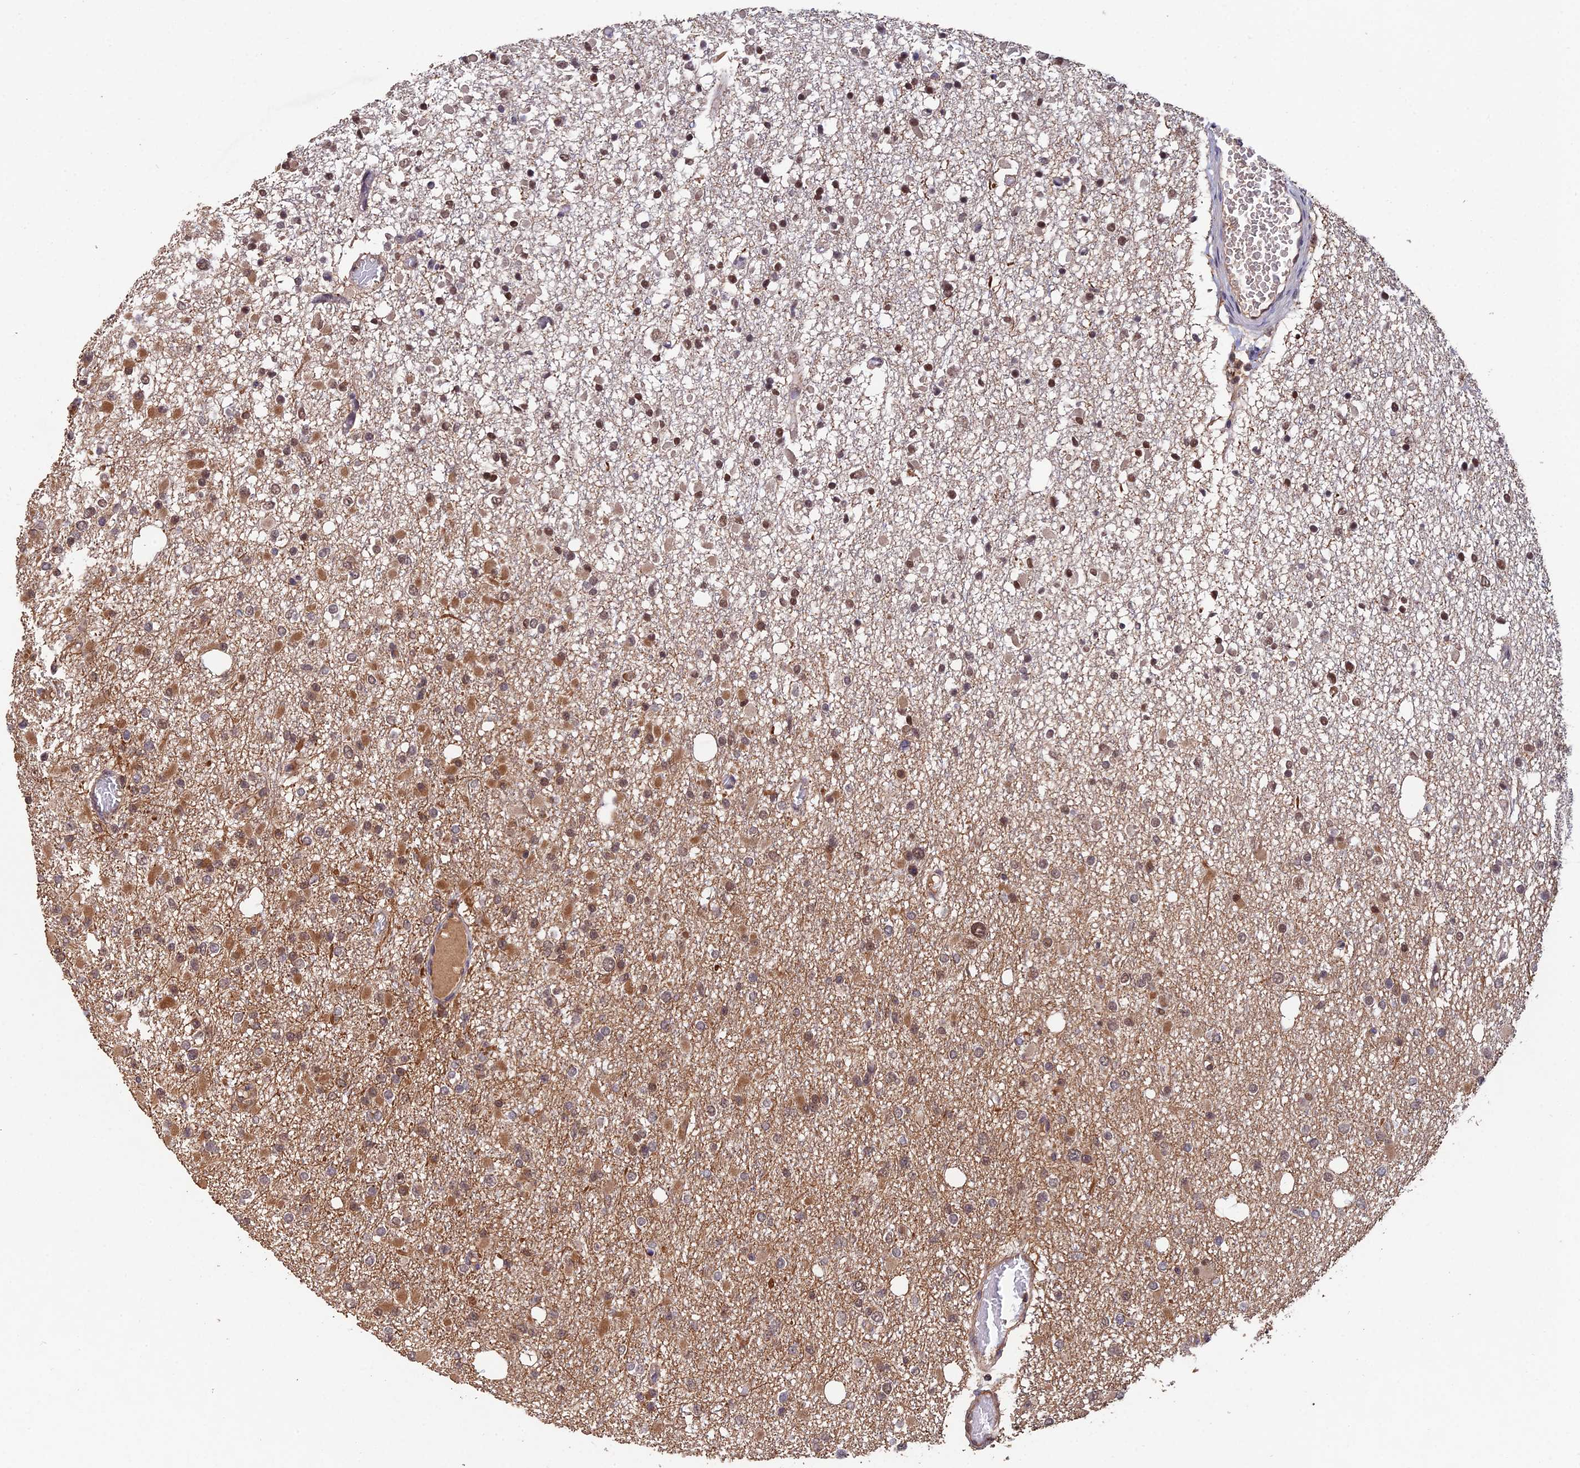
{"staining": {"intensity": "moderate", "quantity": "25%-75%", "location": "cytoplasmic/membranous,nuclear"}, "tissue": "glioma", "cell_type": "Tumor cells", "image_type": "cancer", "snomed": [{"axis": "morphology", "description": "Glioma, malignant, Low grade"}, {"axis": "topography", "description": "Brain"}], "caption": "High-magnification brightfield microscopy of glioma stained with DAB (3,3'-diaminobenzidine) (brown) and counterstained with hematoxylin (blue). tumor cells exhibit moderate cytoplasmic/membranous and nuclear staining is present in about25%-75% of cells. Nuclei are stained in blue.", "gene": "RALGAPA2", "patient": {"sex": "female", "age": 22}}